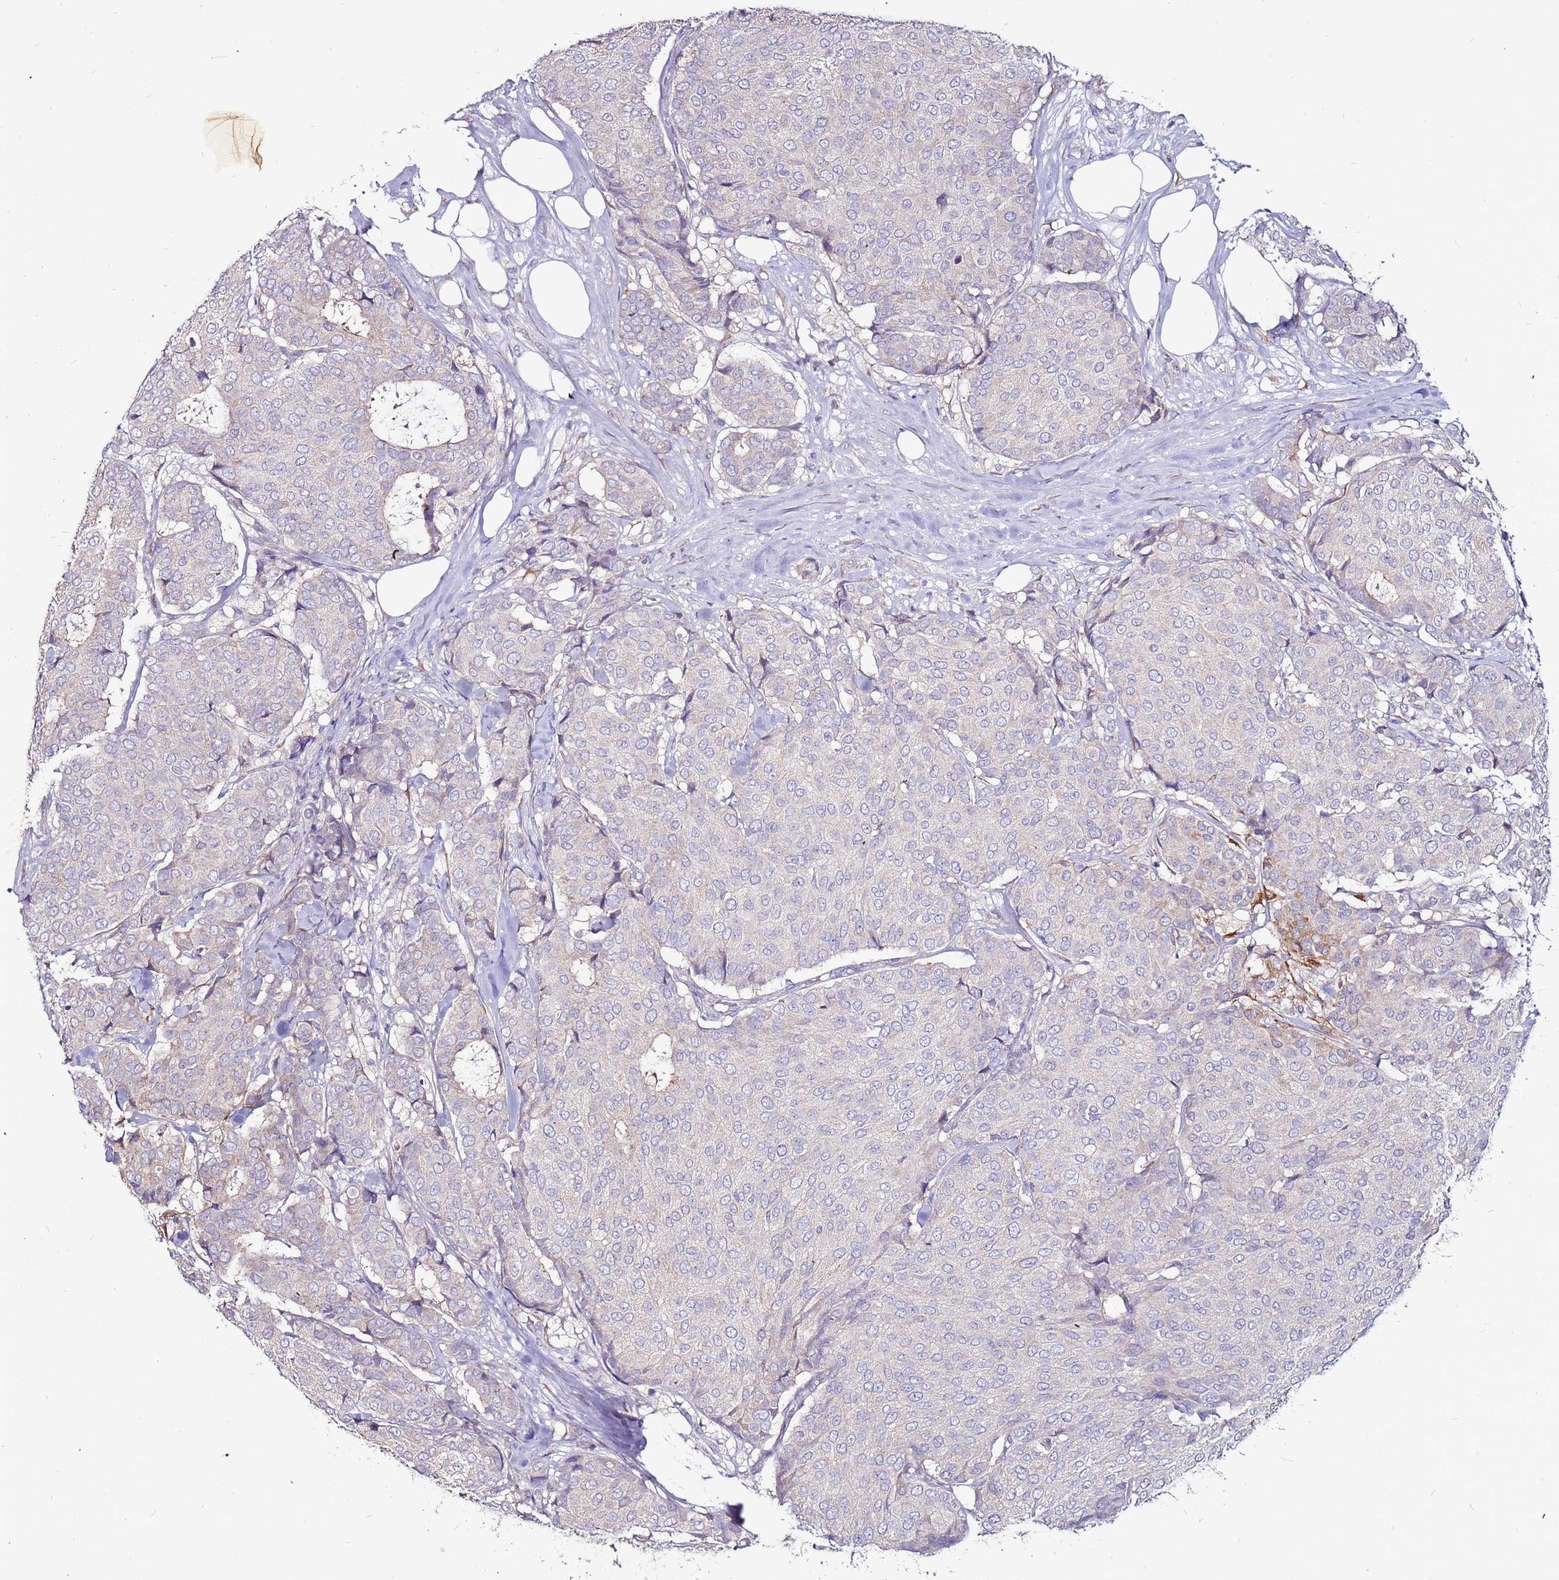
{"staining": {"intensity": "moderate", "quantity": "<25%", "location": "cytoplasmic/membranous"}, "tissue": "breast cancer", "cell_type": "Tumor cells", "image_type": "cancer", "snomed": [{"axis": "morphology", "description": "Duct carcinoma"}, {"axis": "topography", "description": "Breast"}], "caption": "Breast cancer (invasive ductal carcinoma) stained with a protein marker displays moderate staining in tumor cells.", "gene": "SLC44A3", "patient": {"sex": "female", "age": 75}}